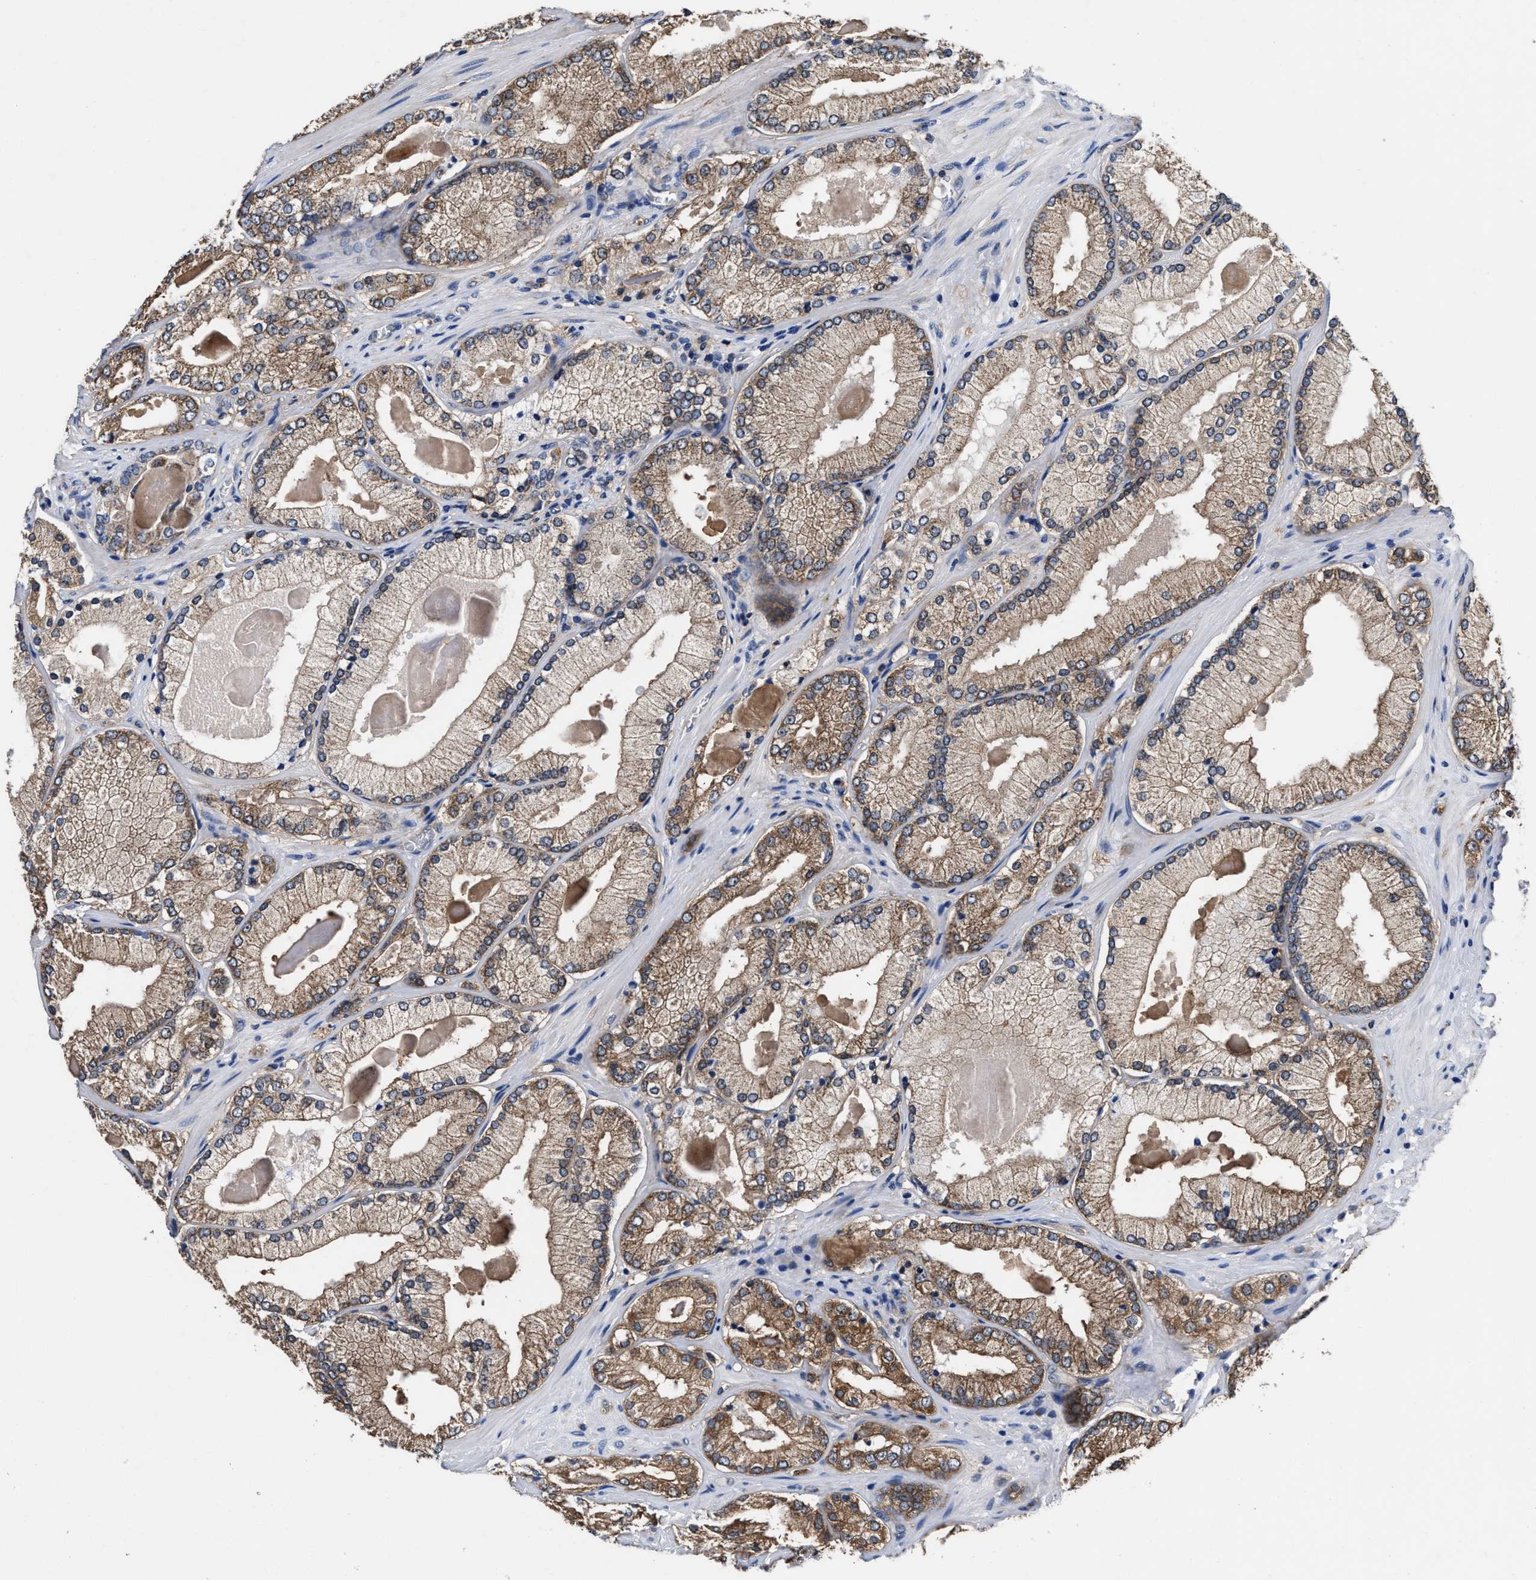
{"staining": {"intensity": "moderate", "quantity": ">75%", "location": "cytoplasmic/membranous"}, "tissue": "prostate cancer", "cell_type": "Tumor cells", "image_type": "cancer", "snomed": [{"axis": "morphology", "description": "Adenocarcinoma, Low grade"}, {"axis": "topography", "description": "Prostate"}], "caption": "There is medium levels of moderate cytoplasmic/membranous positivity in tumor cells of prostate cancer, as demonstrated by immunohistochemical staining (brown color).", "gene": "ACLY", "patient": {"sex": "male", "age": 65}}